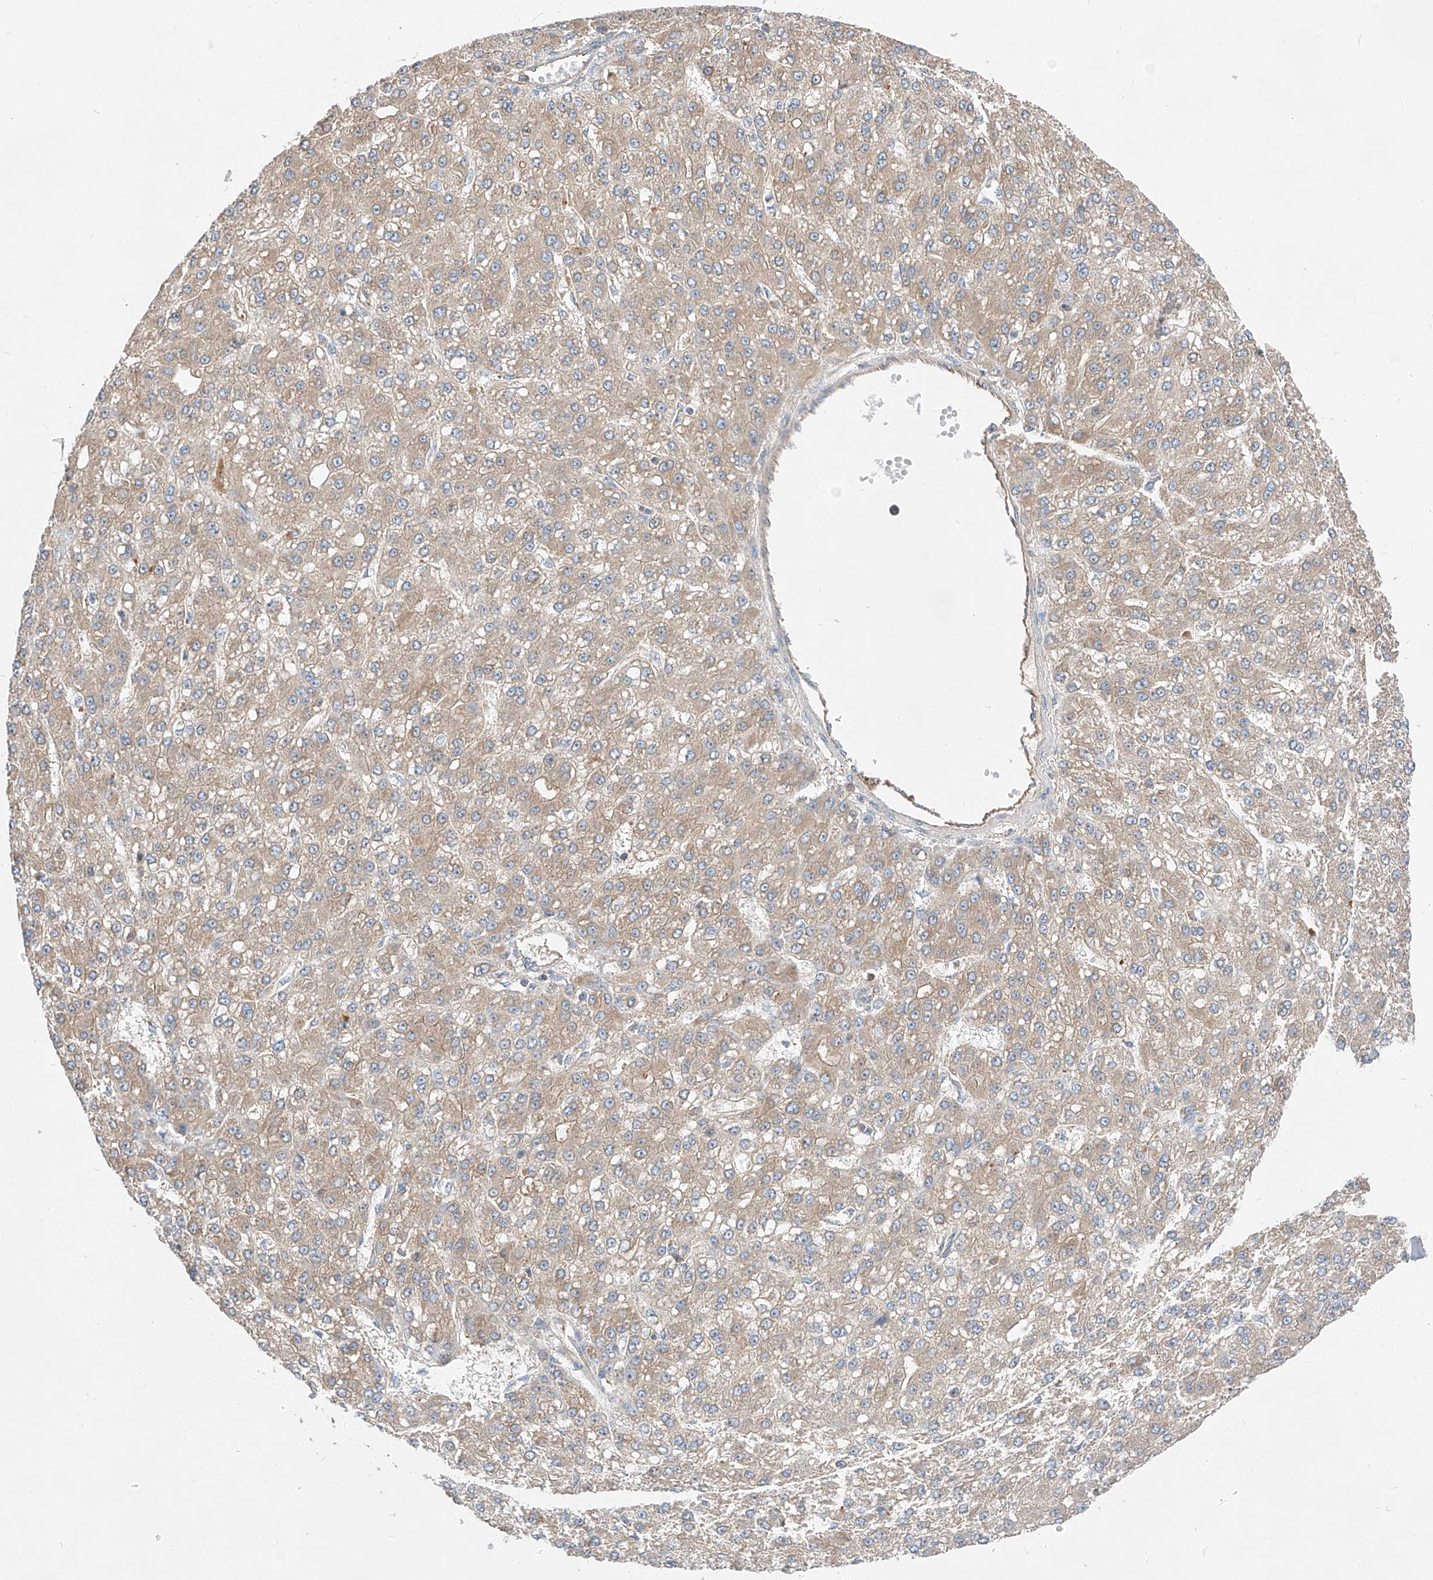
{"staining": {"intensity": "weak", "quantity": ">75%", "location": "cytoplasmic/membranous"}, "tissue": "liver cancer", "cell_type": "Tumor cells", "image_type": "cancer", "snomed": [{"axis": "morphology", "description": "Carcinoma, Hepatocellular, NOS"}, {"axis": "topography", "description": "Liver"}], "caption": "Liver cancer (hepatocellular carcinoma) stained with a protein marker displays weak staining in tumor cells.", "gene": "RUSC1", "patient": {"sex": "male", "age": 67}}